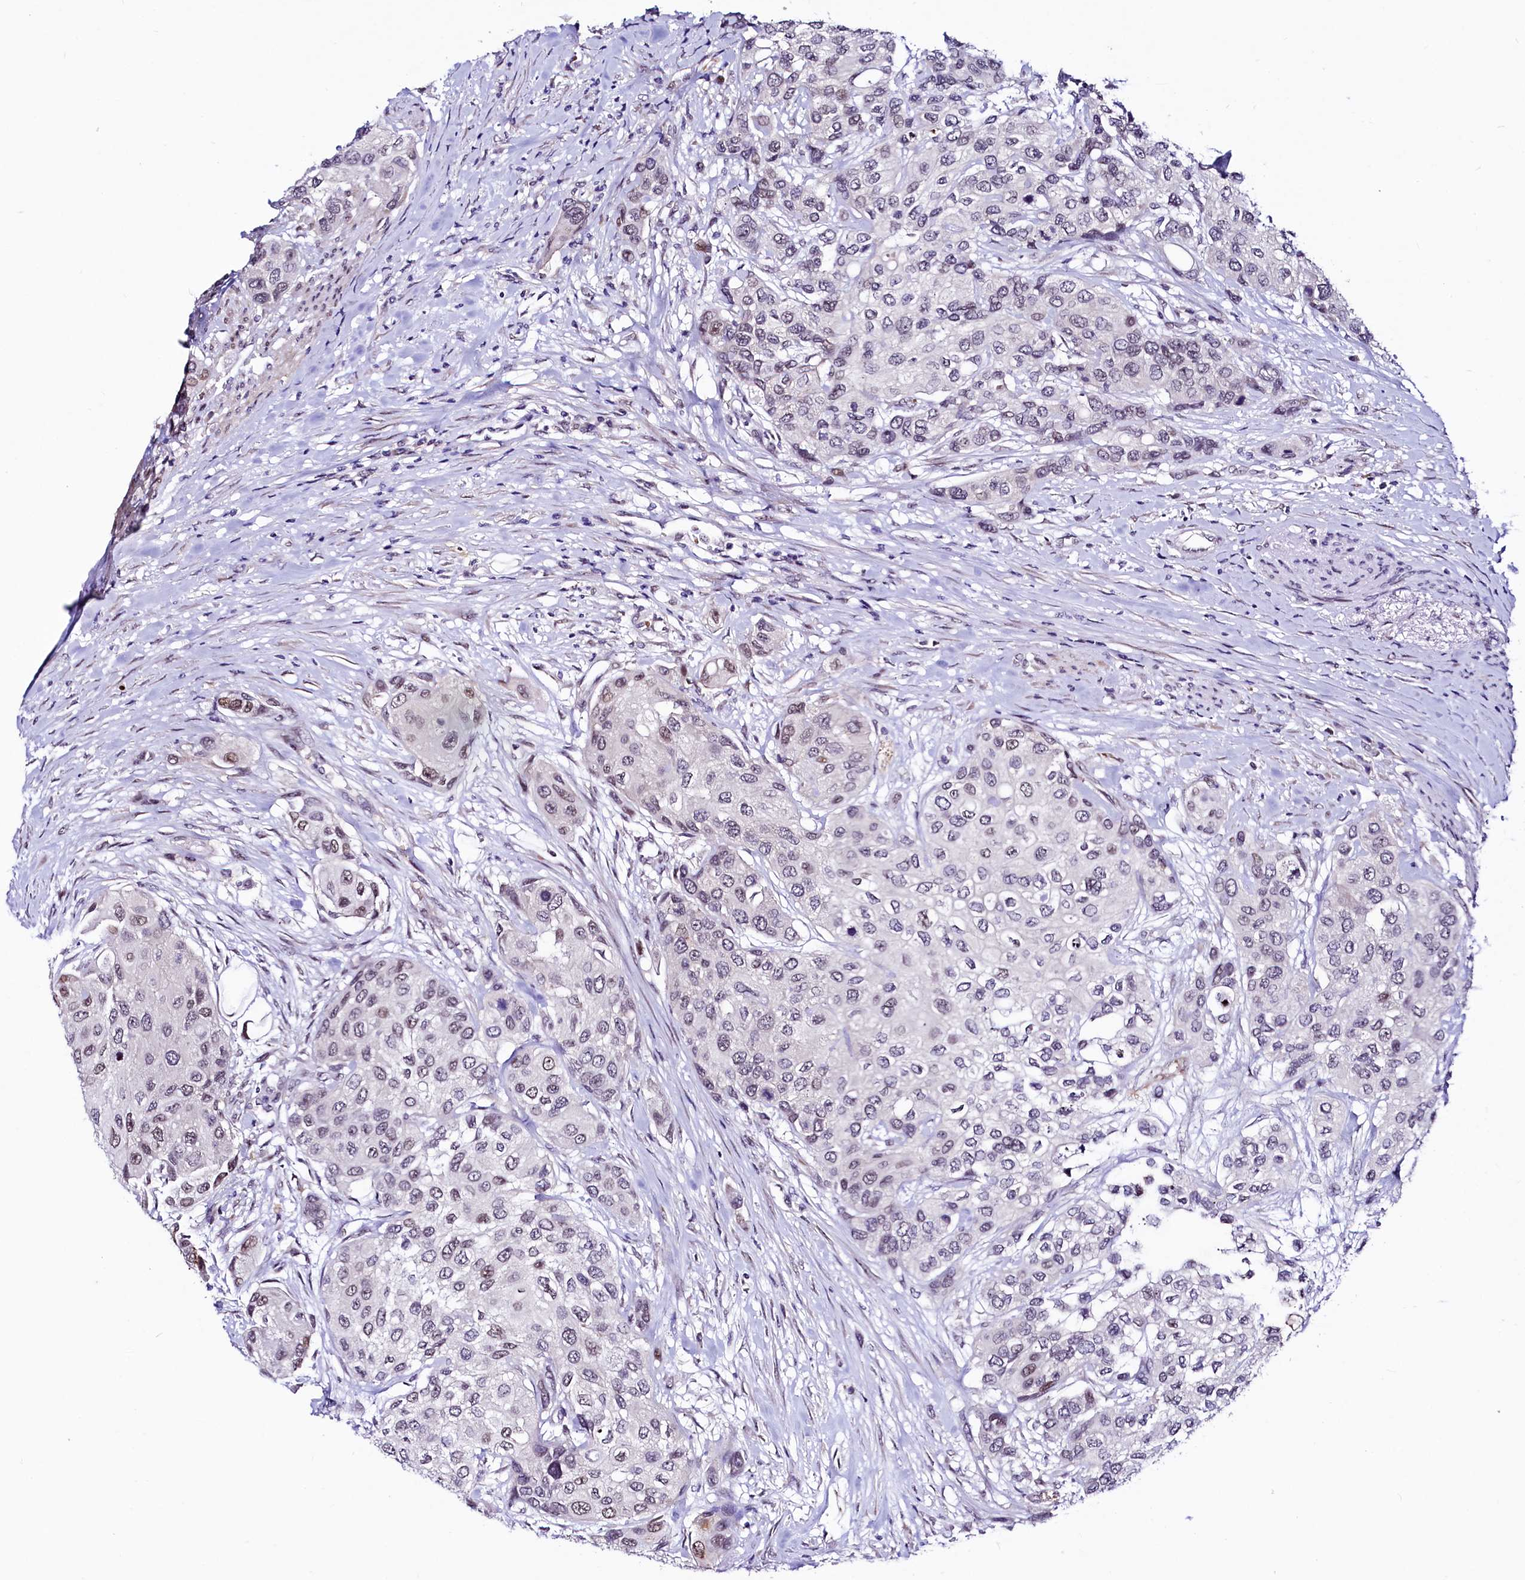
{"staining": {"intensity": "weak", "quantity": "<25%", "location": "nuclear"}, "tissue": "urothelial cancer", "cell_type": "Tumor cells", "image_type": "cancer", "snomed": [{"axis": "morphology", "description": "Normal tissue, NOS"}, {"axis": "morphology", "description": "Urothelial carcinoma, High grade"}, {"axis": "topography", "description": "Vascular tissue"}, {"axis": "topography", "description": "Urinary bladder"}], "caption": "Immunohistochemistry of urothelial cancer reveals no positivity in tumor cells.", "gene": "LEUTX", "patient": {"sex": "female", "age": 56}}